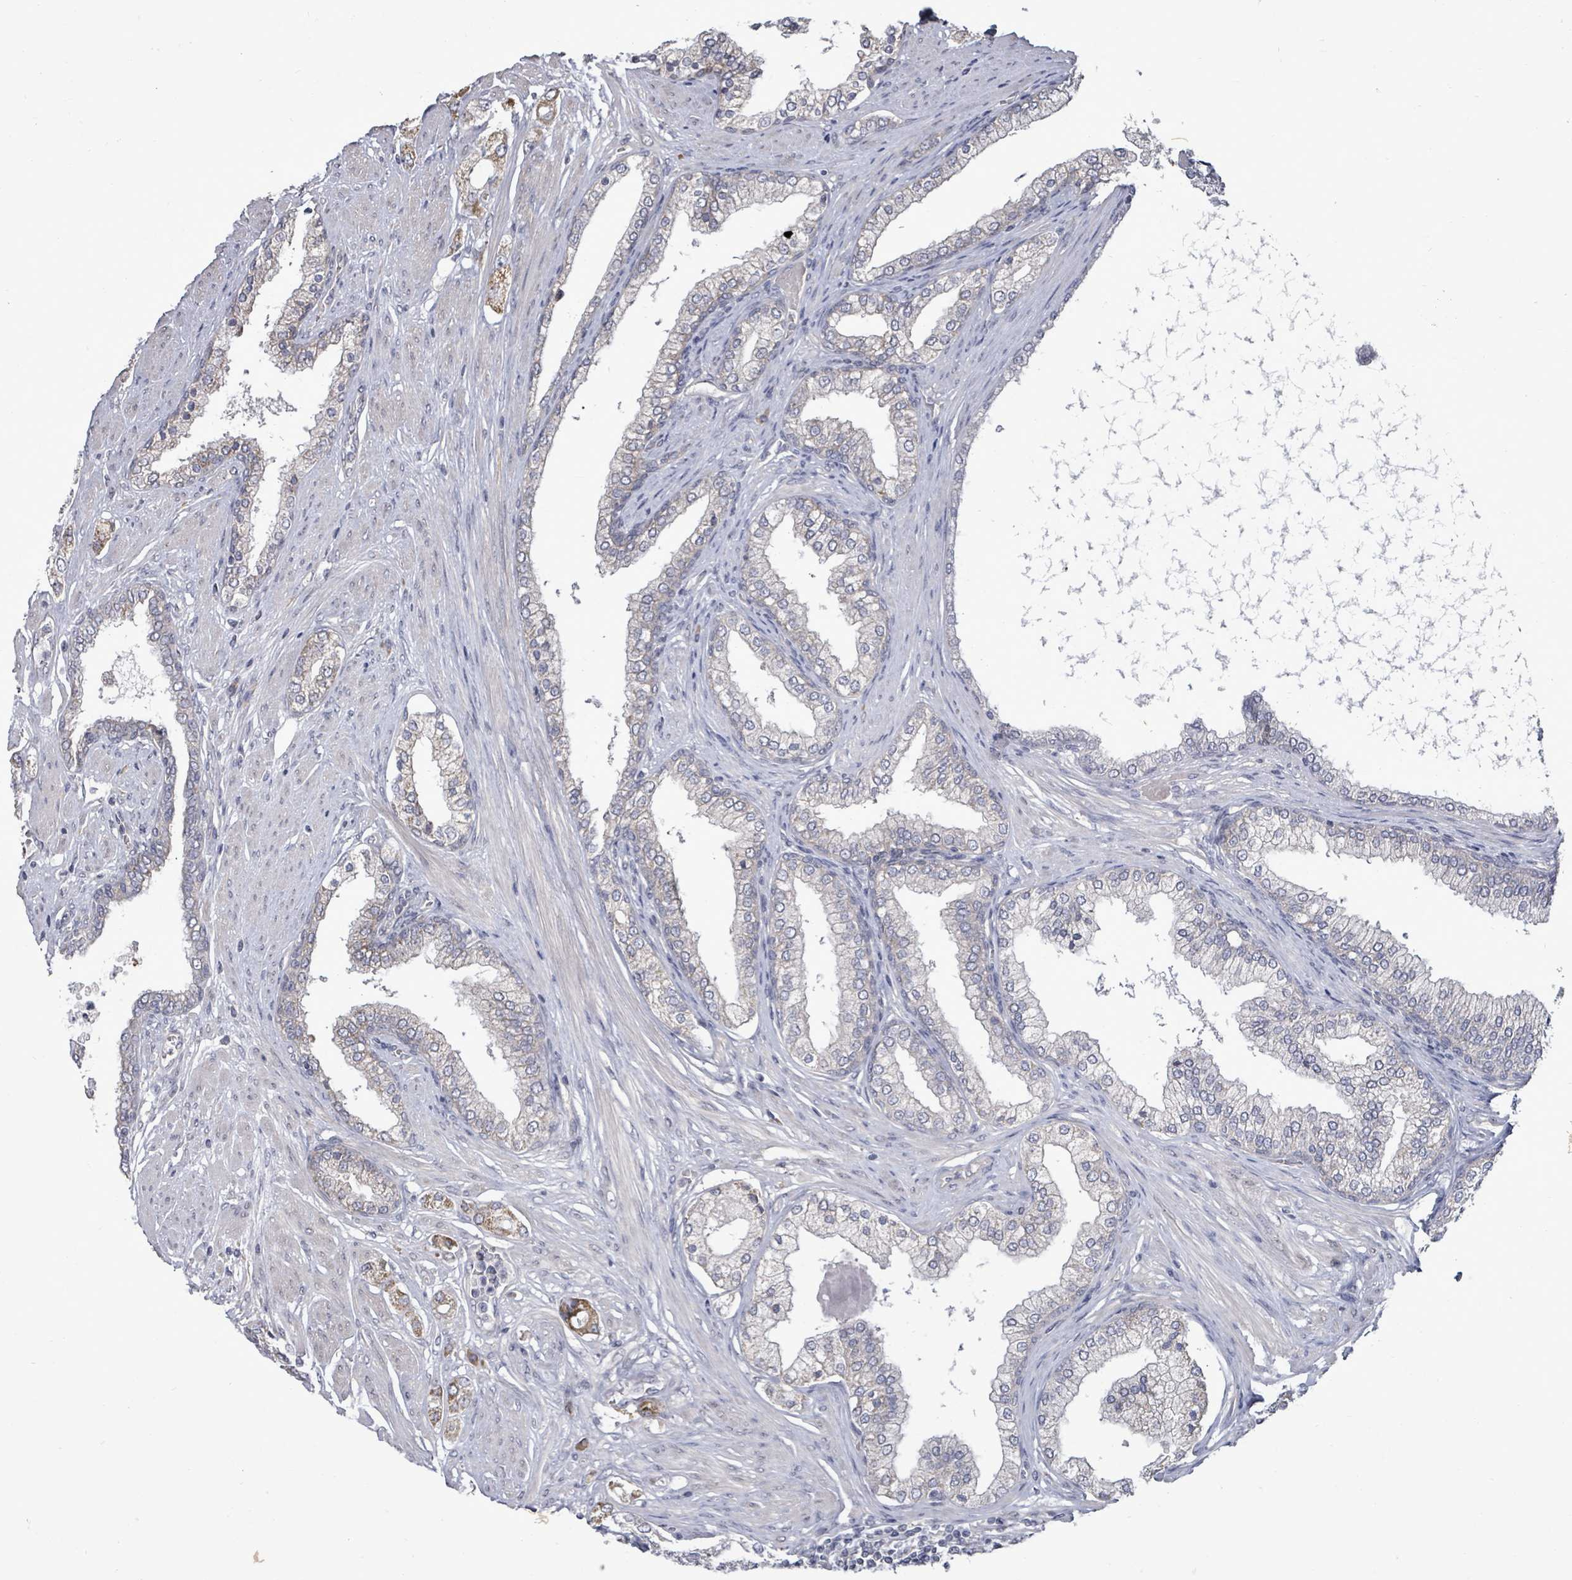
{"staining": {"intensity": "weak", "quantity": "<25%", "location": "cytoplasmic/membranous"}, "tissue": "prostate cancer", "cell_type": "Tumor cells", "image_type": "cancer", "snomed": [{"axis": "morphology", "description": "Adenocarcinoma, High grade"}, {"axis": "topography", "description": "Prostate"}], "caption": "The photomicrograph demonstrates no staining of tumor cells in prostate high-grade adenocarcinoma.", "gene": "POMGNT2", "patient": {"sex": "male", "age": 68}}